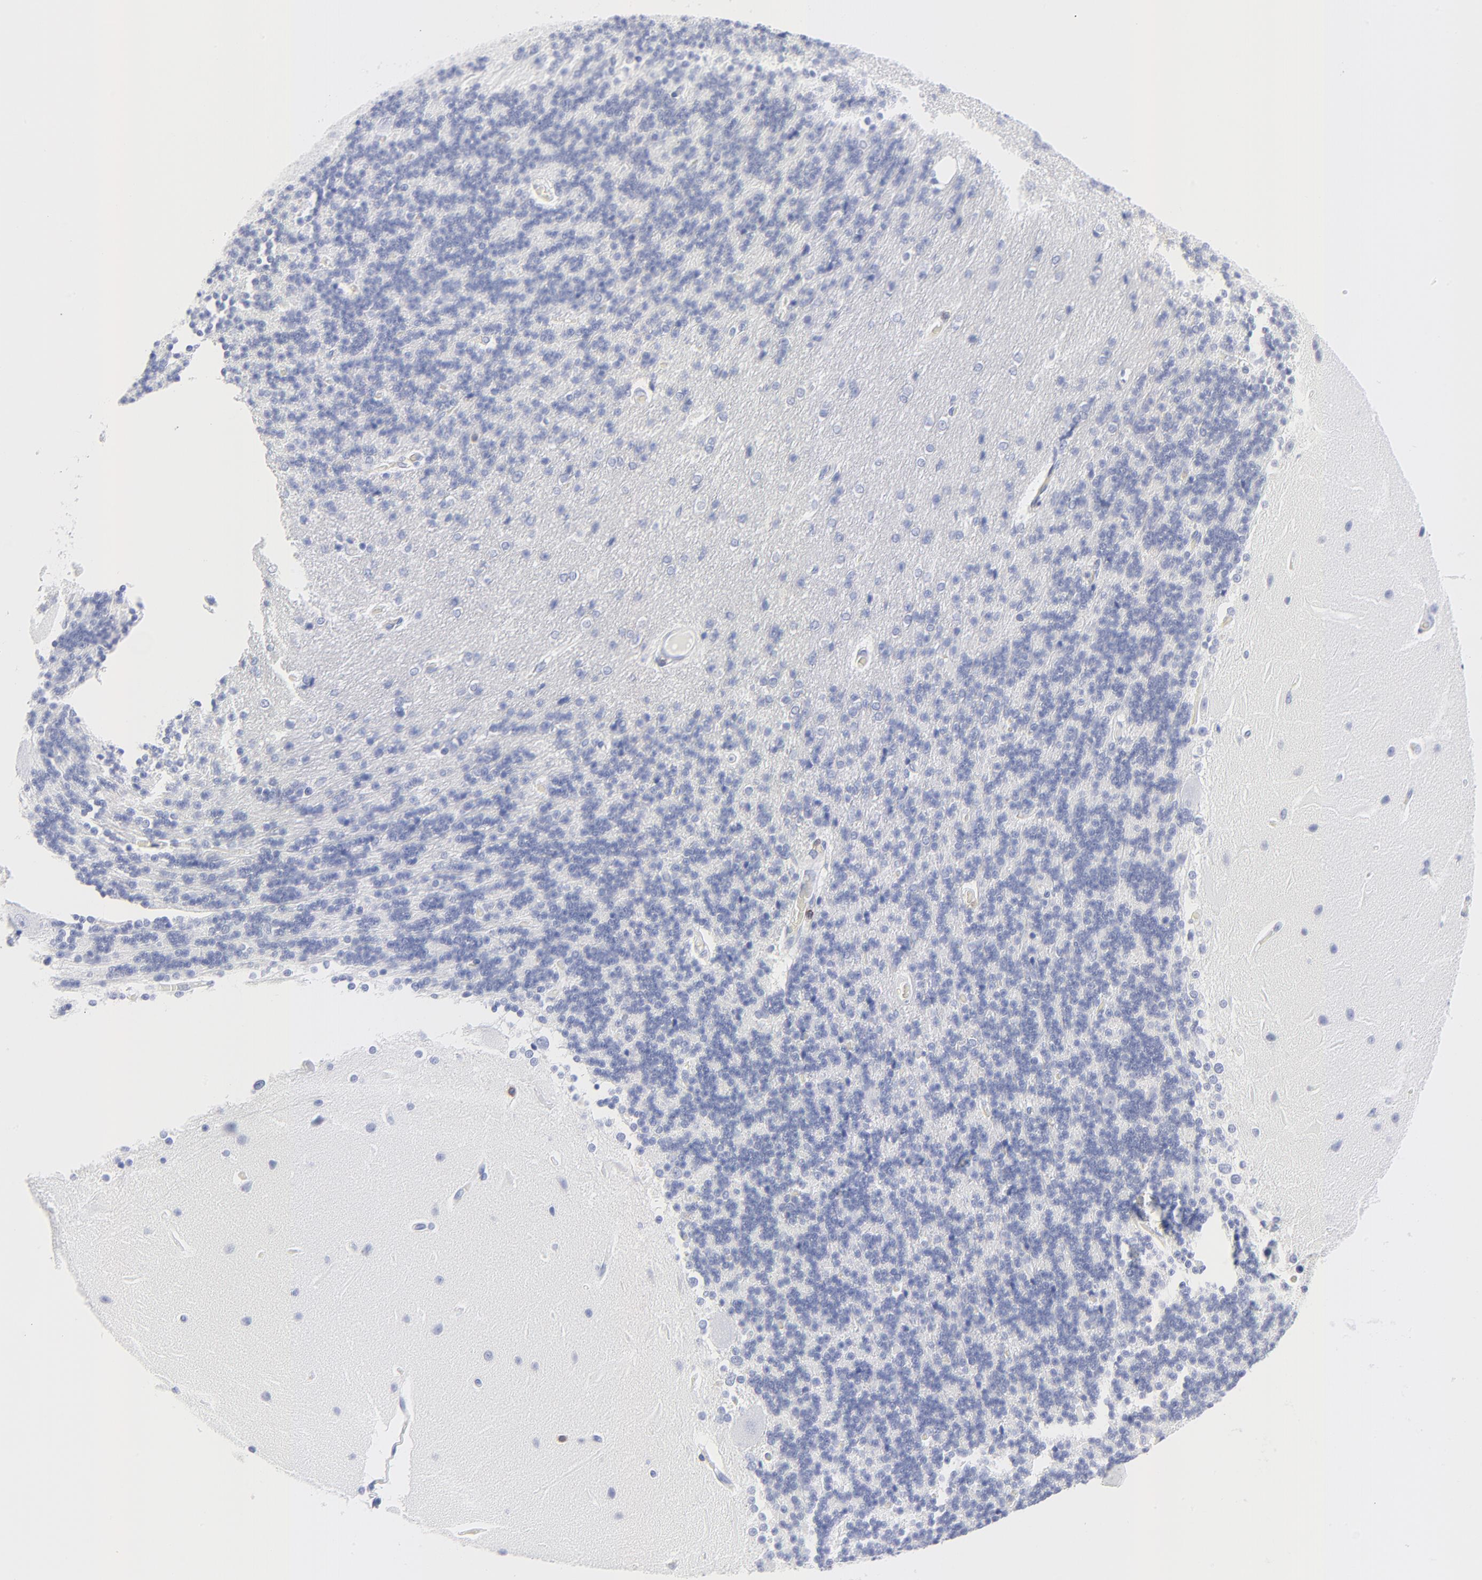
{"staining": {"intensity": "negative", "quantity": "none", "location": "none"}, "tissue": "cerebellum", "cell_type": "Cells in granular layer", "image_type": "normal", "snomed": [{"axis": "morphology", "description": "Normal tissue, NOS"}, {"axis": "topography", "description": "Cerebellum"}], "caption": "IHC image of normal human cerebellum stained for a protein (brown), which reveals no expression in cells in granular layer. (DAB IHC with hematoxylin counter stain).", "gene": "LCK", "patient": {"sex": "female", "age": 54}}